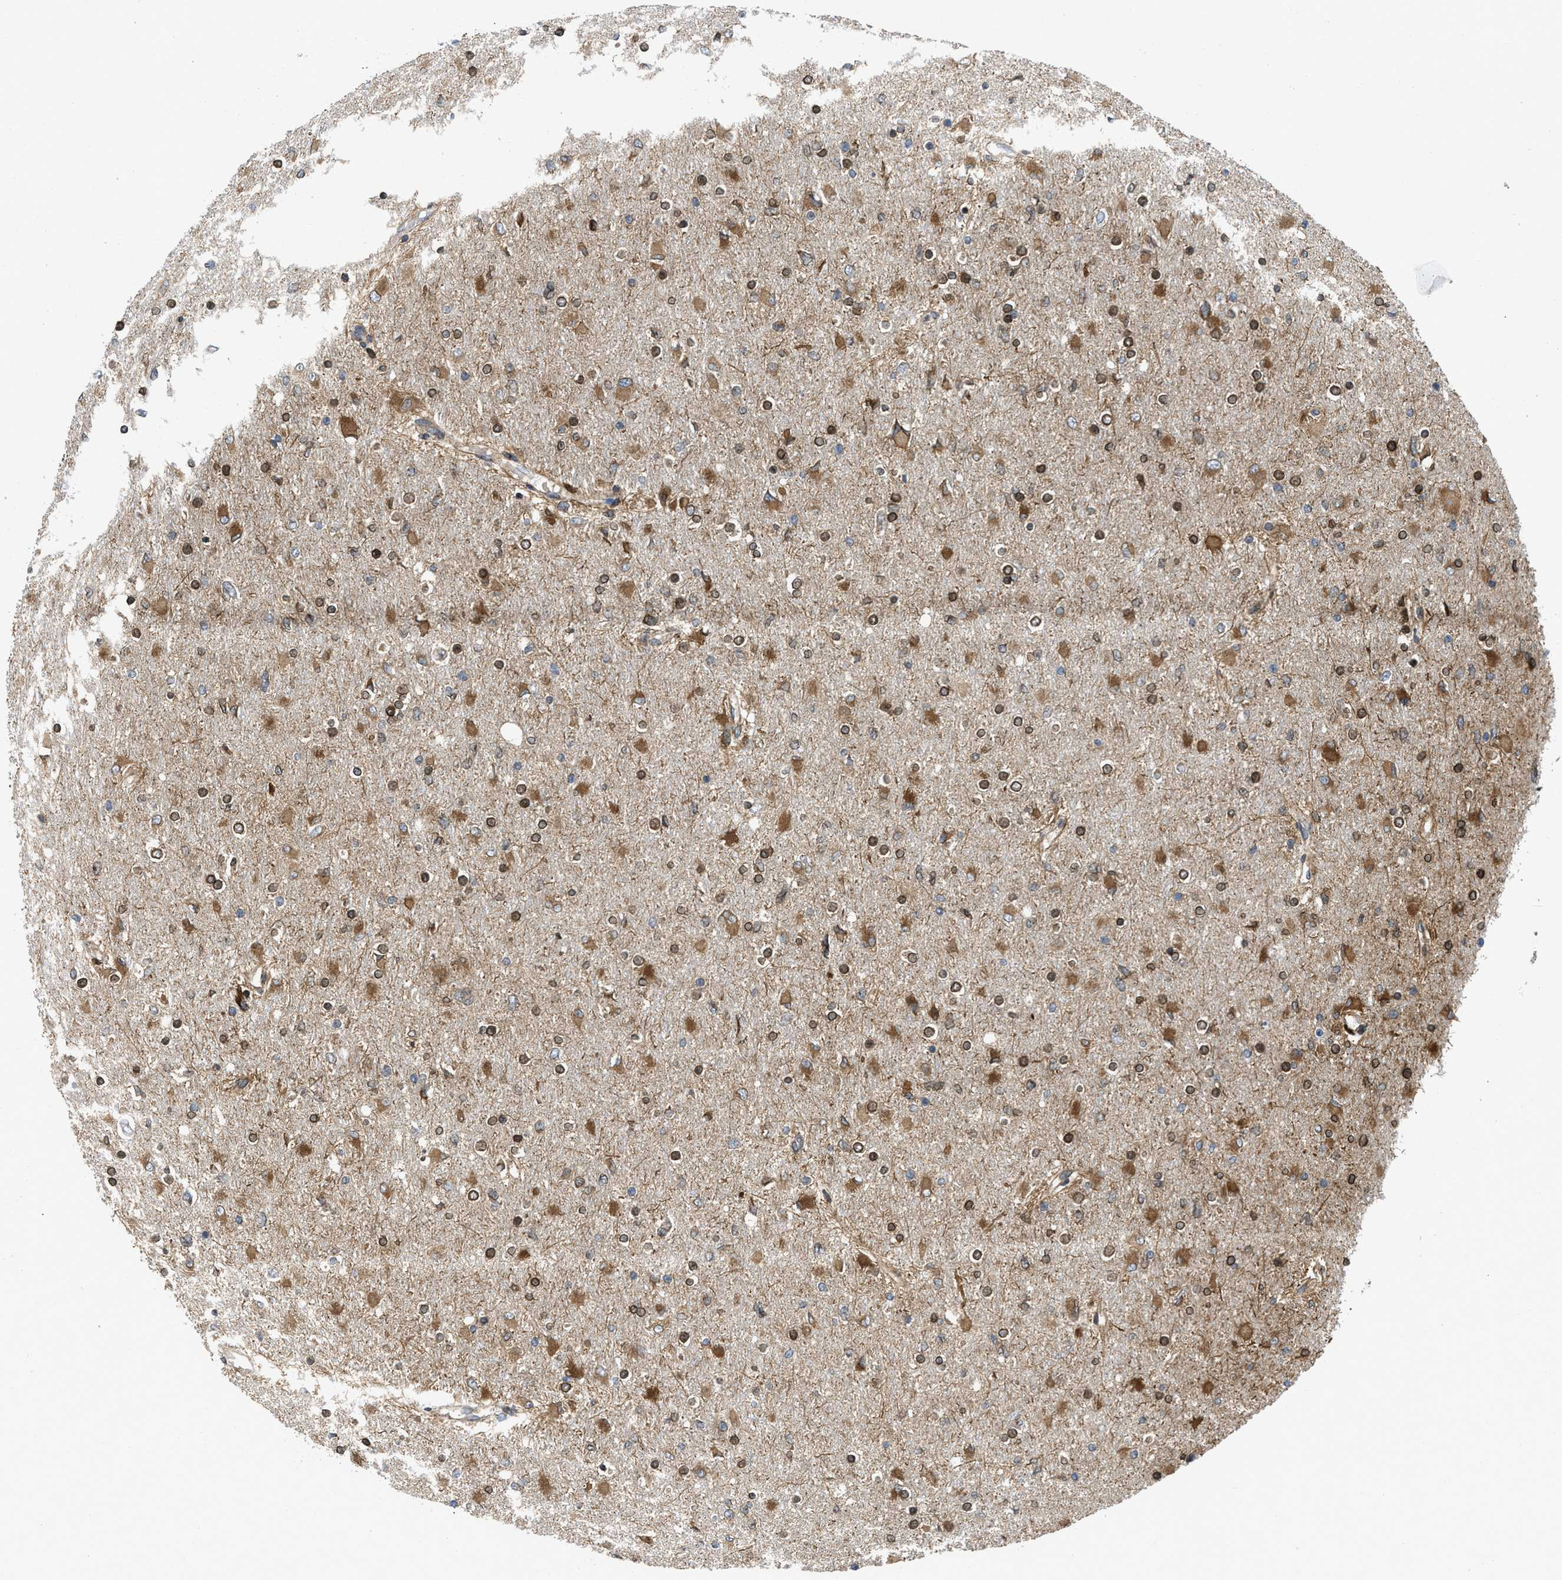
{"staining": {"intensity": "strong", "quantity": ">75%", "location": "cytoplasmic/membranous"}, "tissue": "glioma", "cell_type": "Tumor cells", "image_type": "cancer", "snomed": [{"axis": "morphology", "description": "Glioma, malignant, High grade"}, {"axis": "topography", "description": "Cerebral cortex"}], "caption": "Human malignant glioma (high-grade) stained with a protein marker reveals strong staining in tumor cells.", "gene": "ERLIN2", "patient": {"sex": "female", "age": 36}}